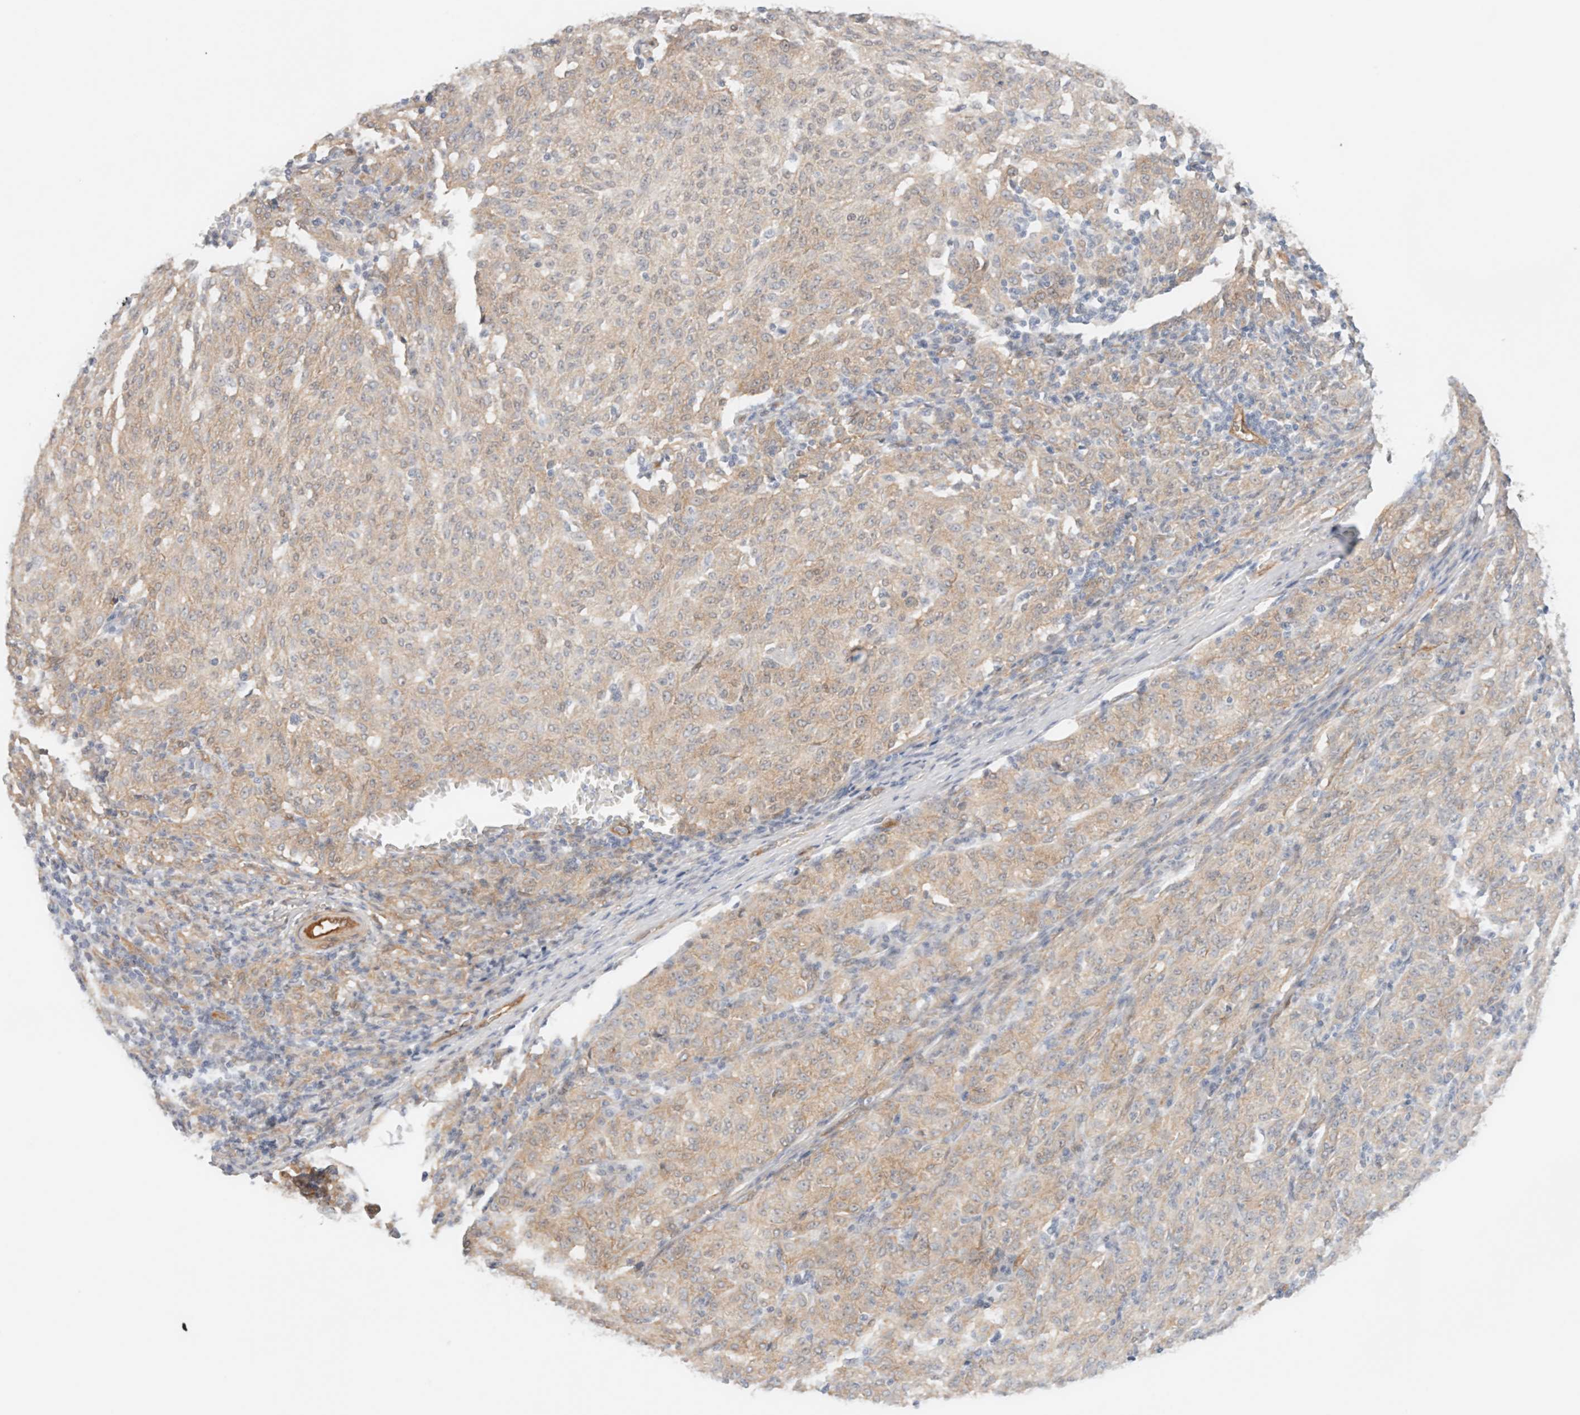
{"staining": {"intensity": "weak", "quantity": ">75%", "location": "cytoplasmic/membranous"}, "tissue": "melanoma", "cell_type": "Tumor cells", "image_type": "cancer", "snomed": [{"axis": "morphology", "description": "Malignant melanoma, NOS"}, {"axis": "topography", "description": "Skin"}], "caption": "Protein staining exhibits weak cytoplasmic/membranous staining in approximately >75% of tumor cells in melanoma.", "gene": "LMCD1", "patient": {"sex": "female", "age": 72}}